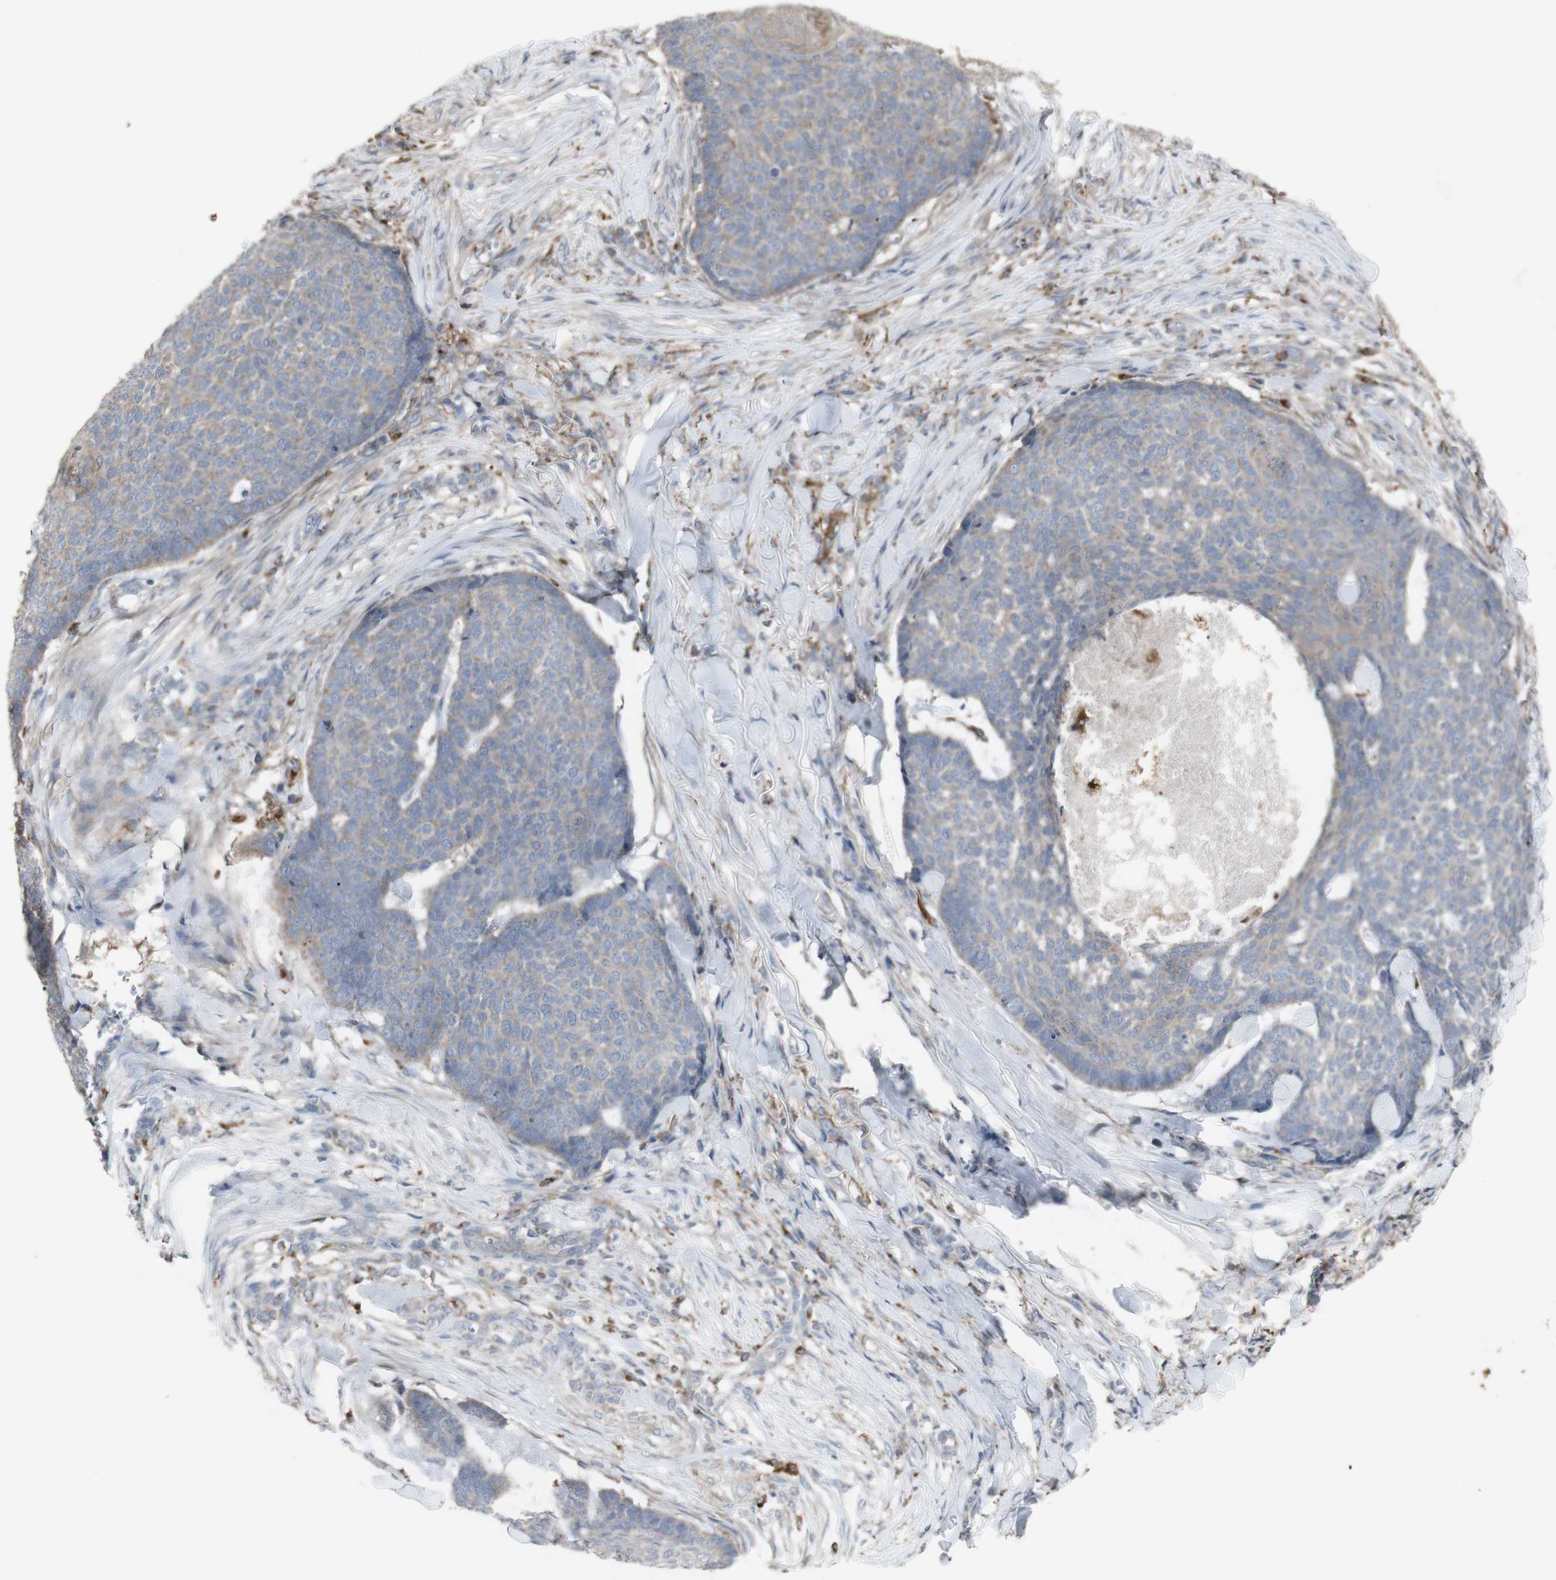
{"staining": {"intensity": "weak", "quantity": "25%-75%", "location": "cytoplasmic/membranous"}, "tissue": "skin cancer", "cell_type": "Tumor cells", "image_type": "cancer", "snomed": [{"axis": "morphology", "description": "Basal cell carcinoma"}, {"axis": "topography", "description": "Skin"}], "caption": "Skin basal cell carcinoma stained for a protein shows weak cytoplasmic/membranous positivity in tumor cells.", "gene": "ATP6V1E1", "patient": {"sex": "male", "age": 84}}